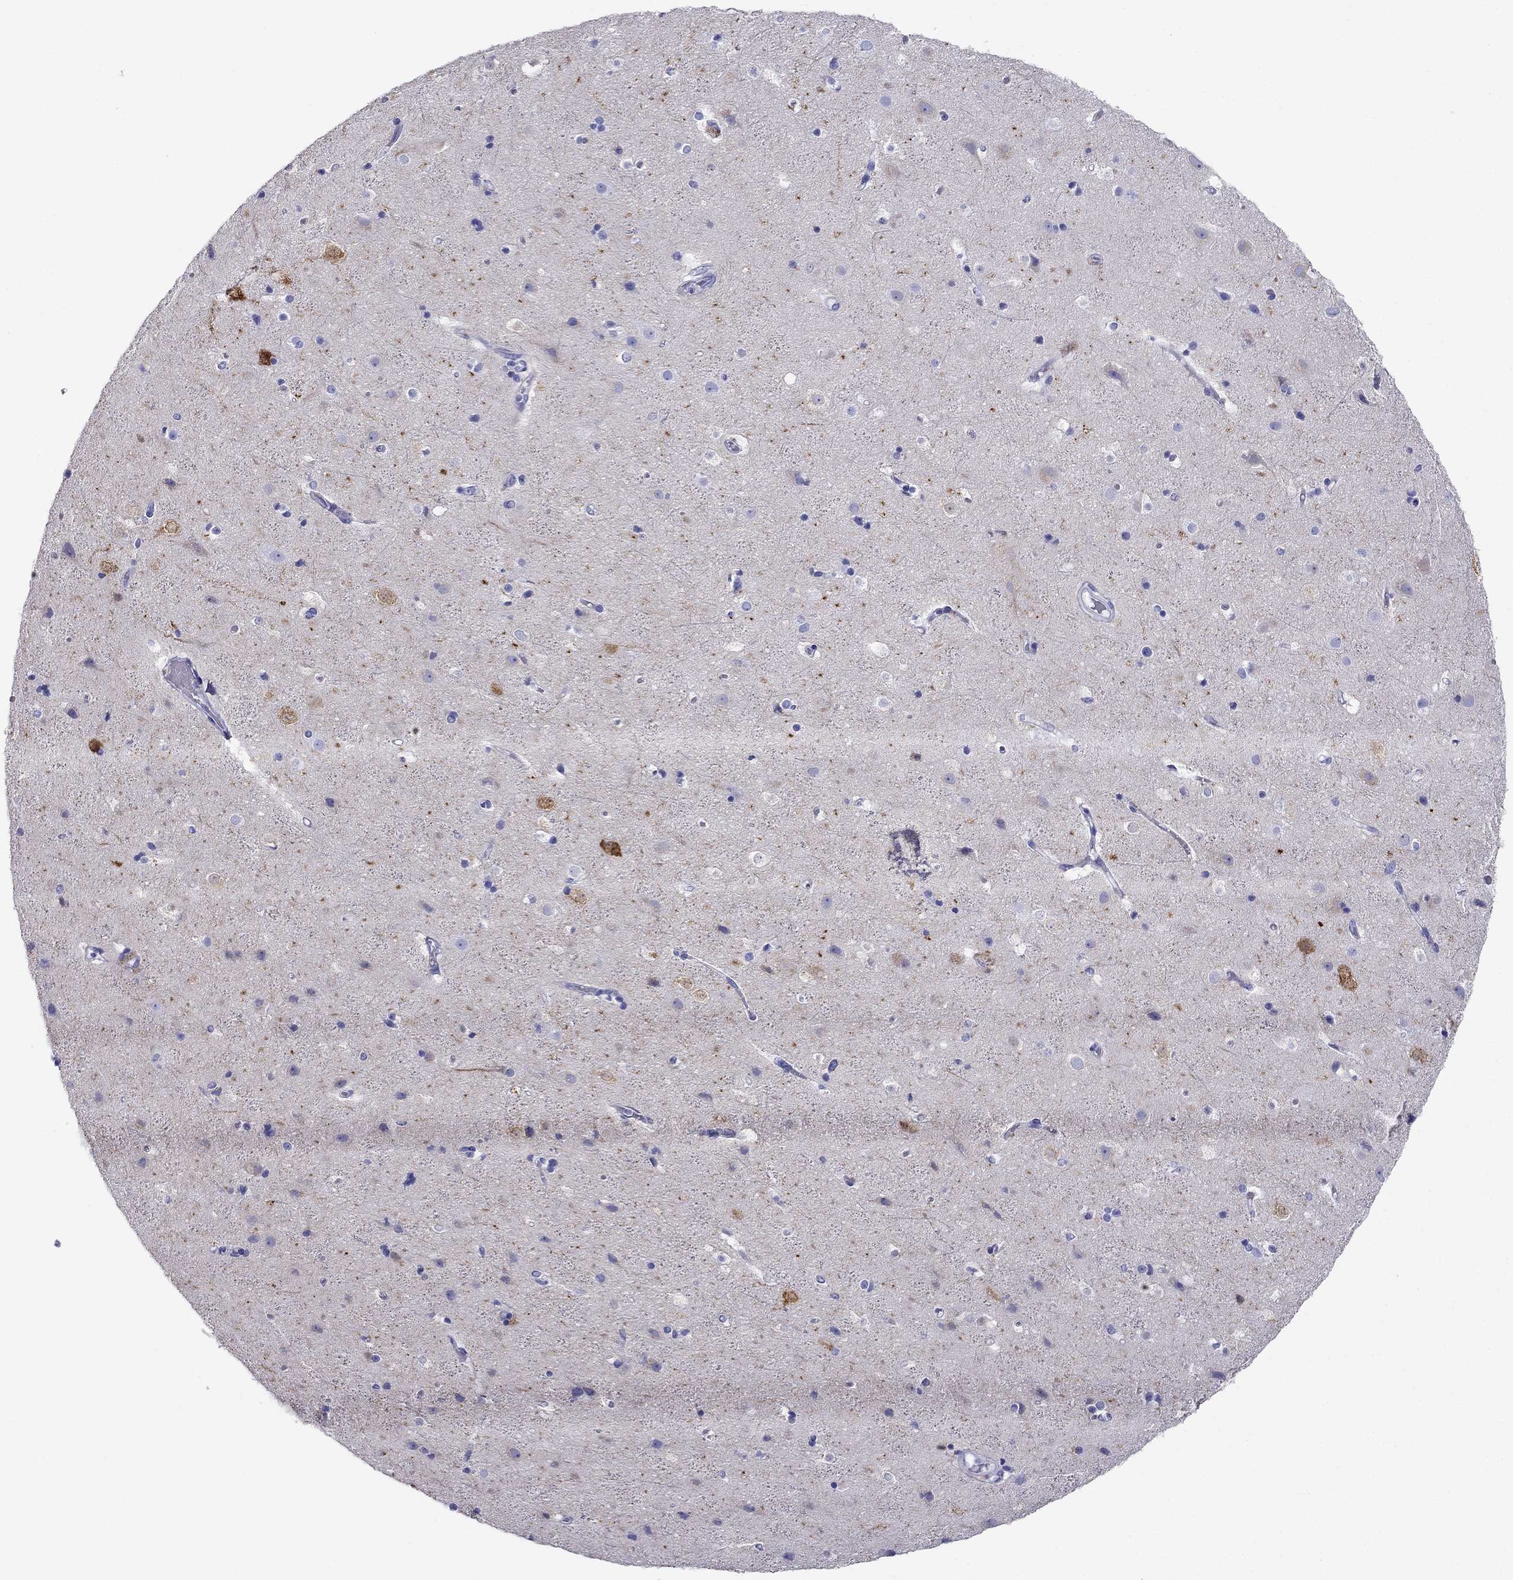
{"staining": {"intensity": "negative", "quantity": "none", "location": "none"}, "tissue": "cerebral cortex", "cell_type": "Endothelial cells", "image_type": "normal", "snomed": [{"axis": "morphology", "description": "Normal tissue, NOS"}, {"axis": "topography", "description": "Cerebral cortex"}], "caption": "Protein analysis of benign cerebral cortex shows no significant staining in endothelial cells. (DAB IHC, high magnification).", "gene": "MC5R", "patient": {"sex": "female", "age": 52}}